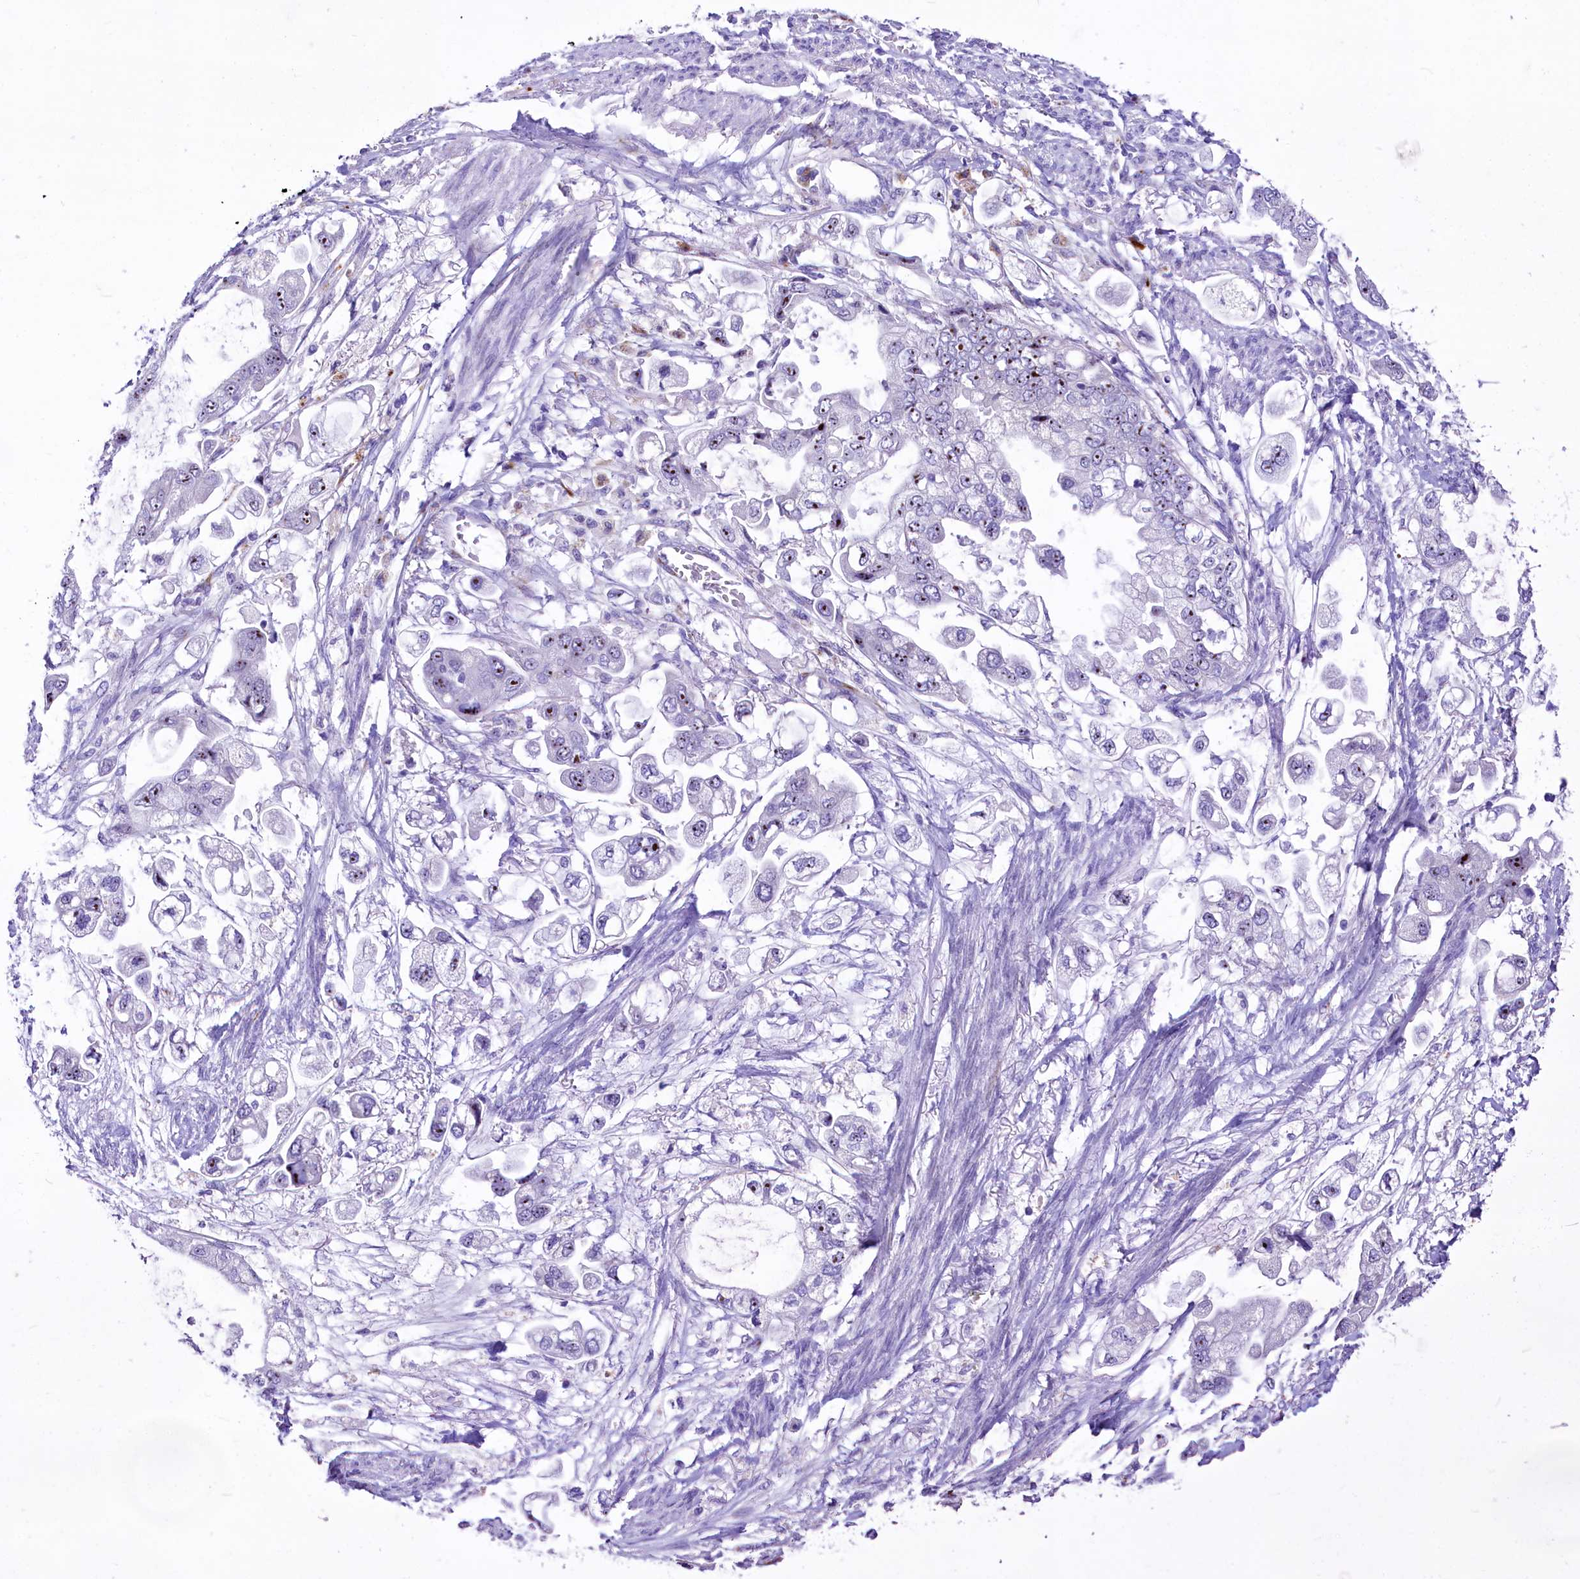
{"staining": {"intensity": "moderate", "quantity": "25%-75%", "location": "nuclear"}, "tissue": "stomach cancer", "cell_type": "Tumor cells", "image_type": "cancer", "snomed": [{"axis": "morphology", "description": "Adenocarcinoma, NOS"}, {"axis": "topography", "description": "Stomach"}], "caption": "IHC photomicrograph of neoplastic tissue: human stomach cancer stained using immunohistochemistry (IHC) demonstrates medium levels of moderate protein expression localized specifically in the nuclear of tumor cells, appearing as a nuclear brown color.", "gene": "SH3TC2", "patient": {"sex": "male", "age": 62}}